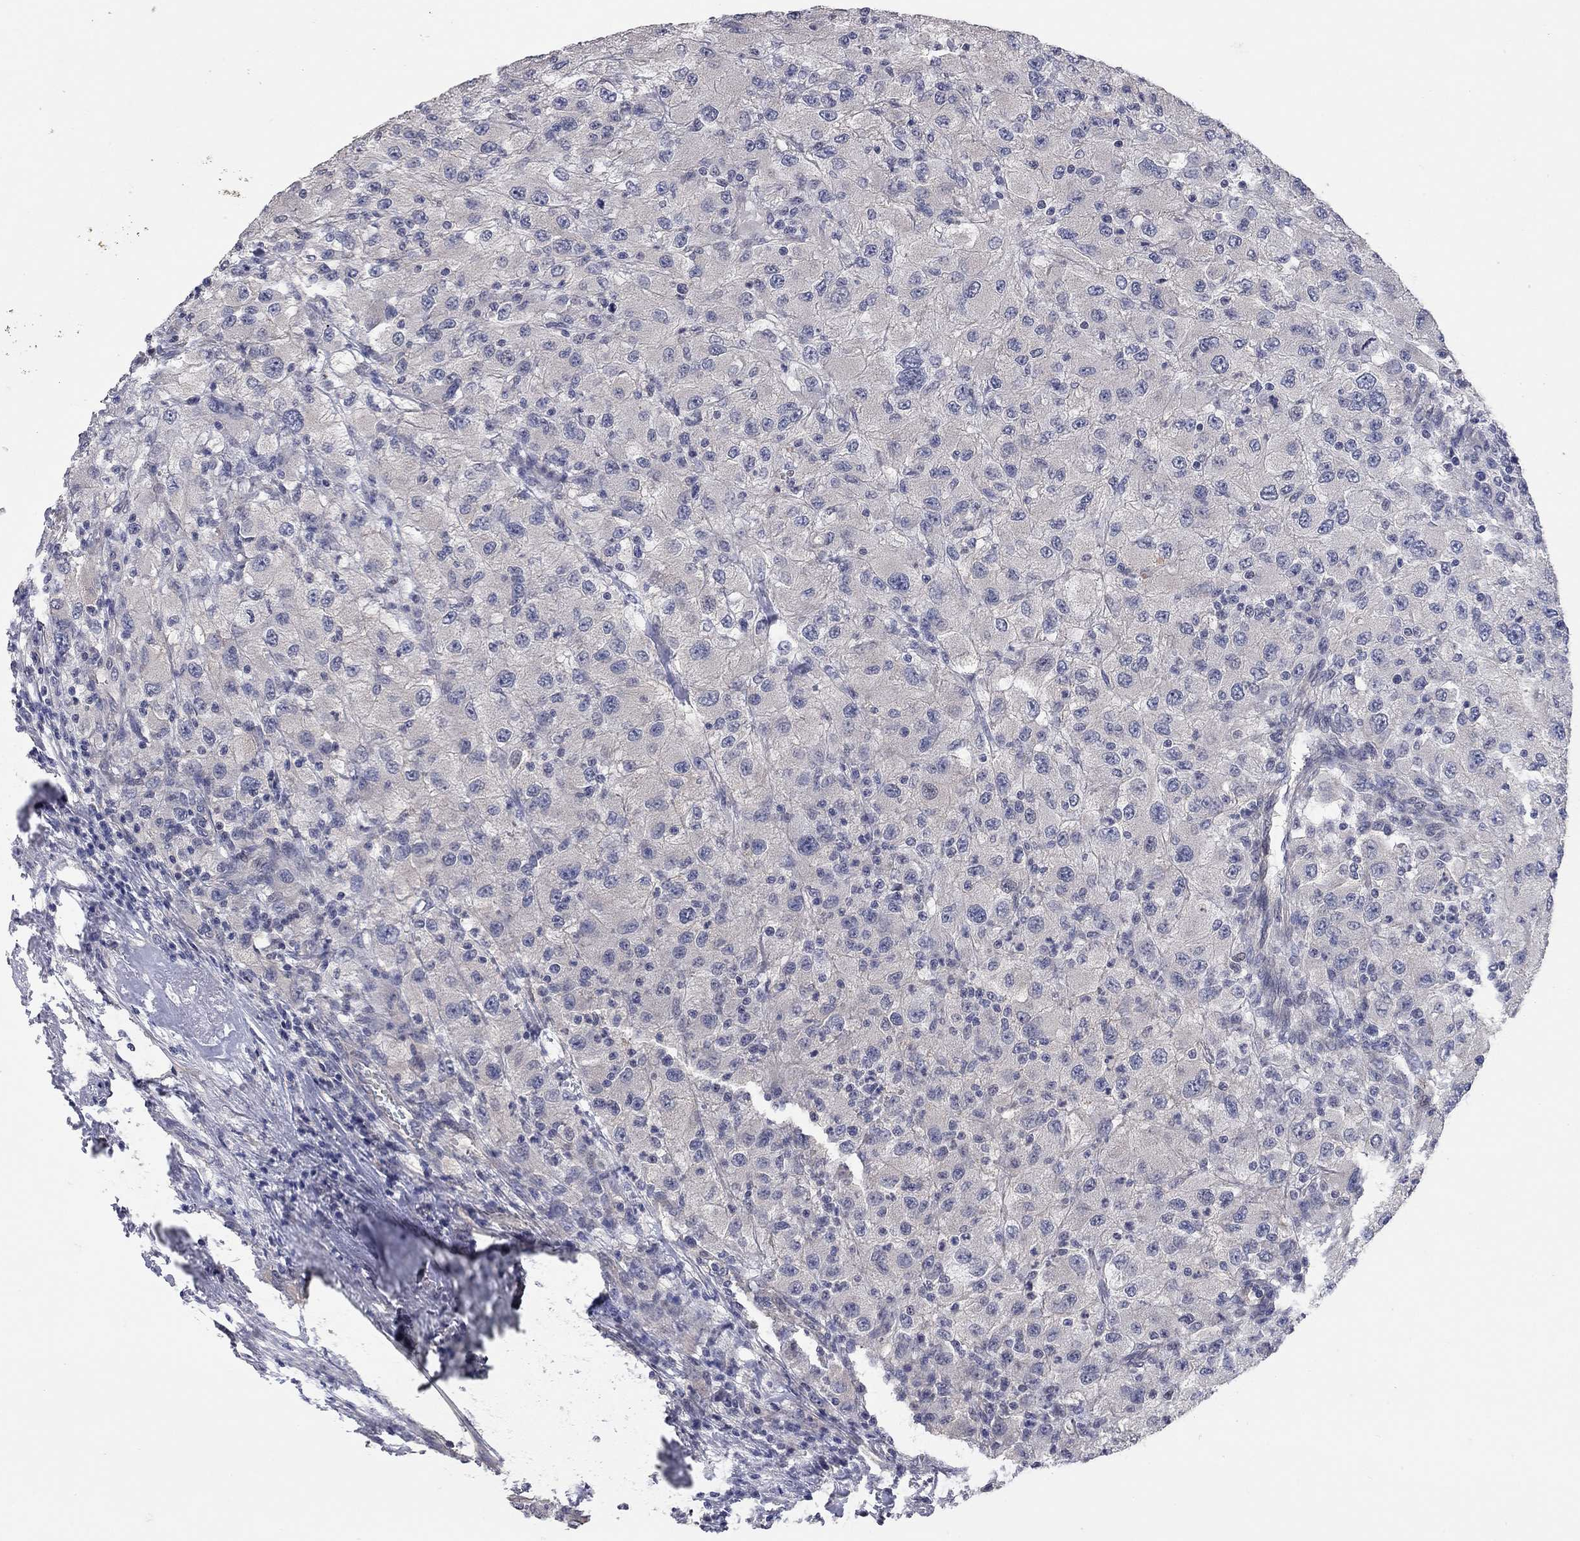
{"staining": {"intensity": "negative", "quantity": "none", "location": "none"}, "tissue": "renal cancer", "cell_type": "Tumor cells", "image_type": "cancer", "snomed": [{"axis": "morphology", "description": "Adenocarcinoma, NOS"}, {"axis": "topography", "description": "Kidney"}], "caption": "Photomicrograph shows no protein positivity in tumor cells of renal adenocarcinoma tissue.", "gene": "WASF3", "patient": {"sex": "female", "age": 67}}